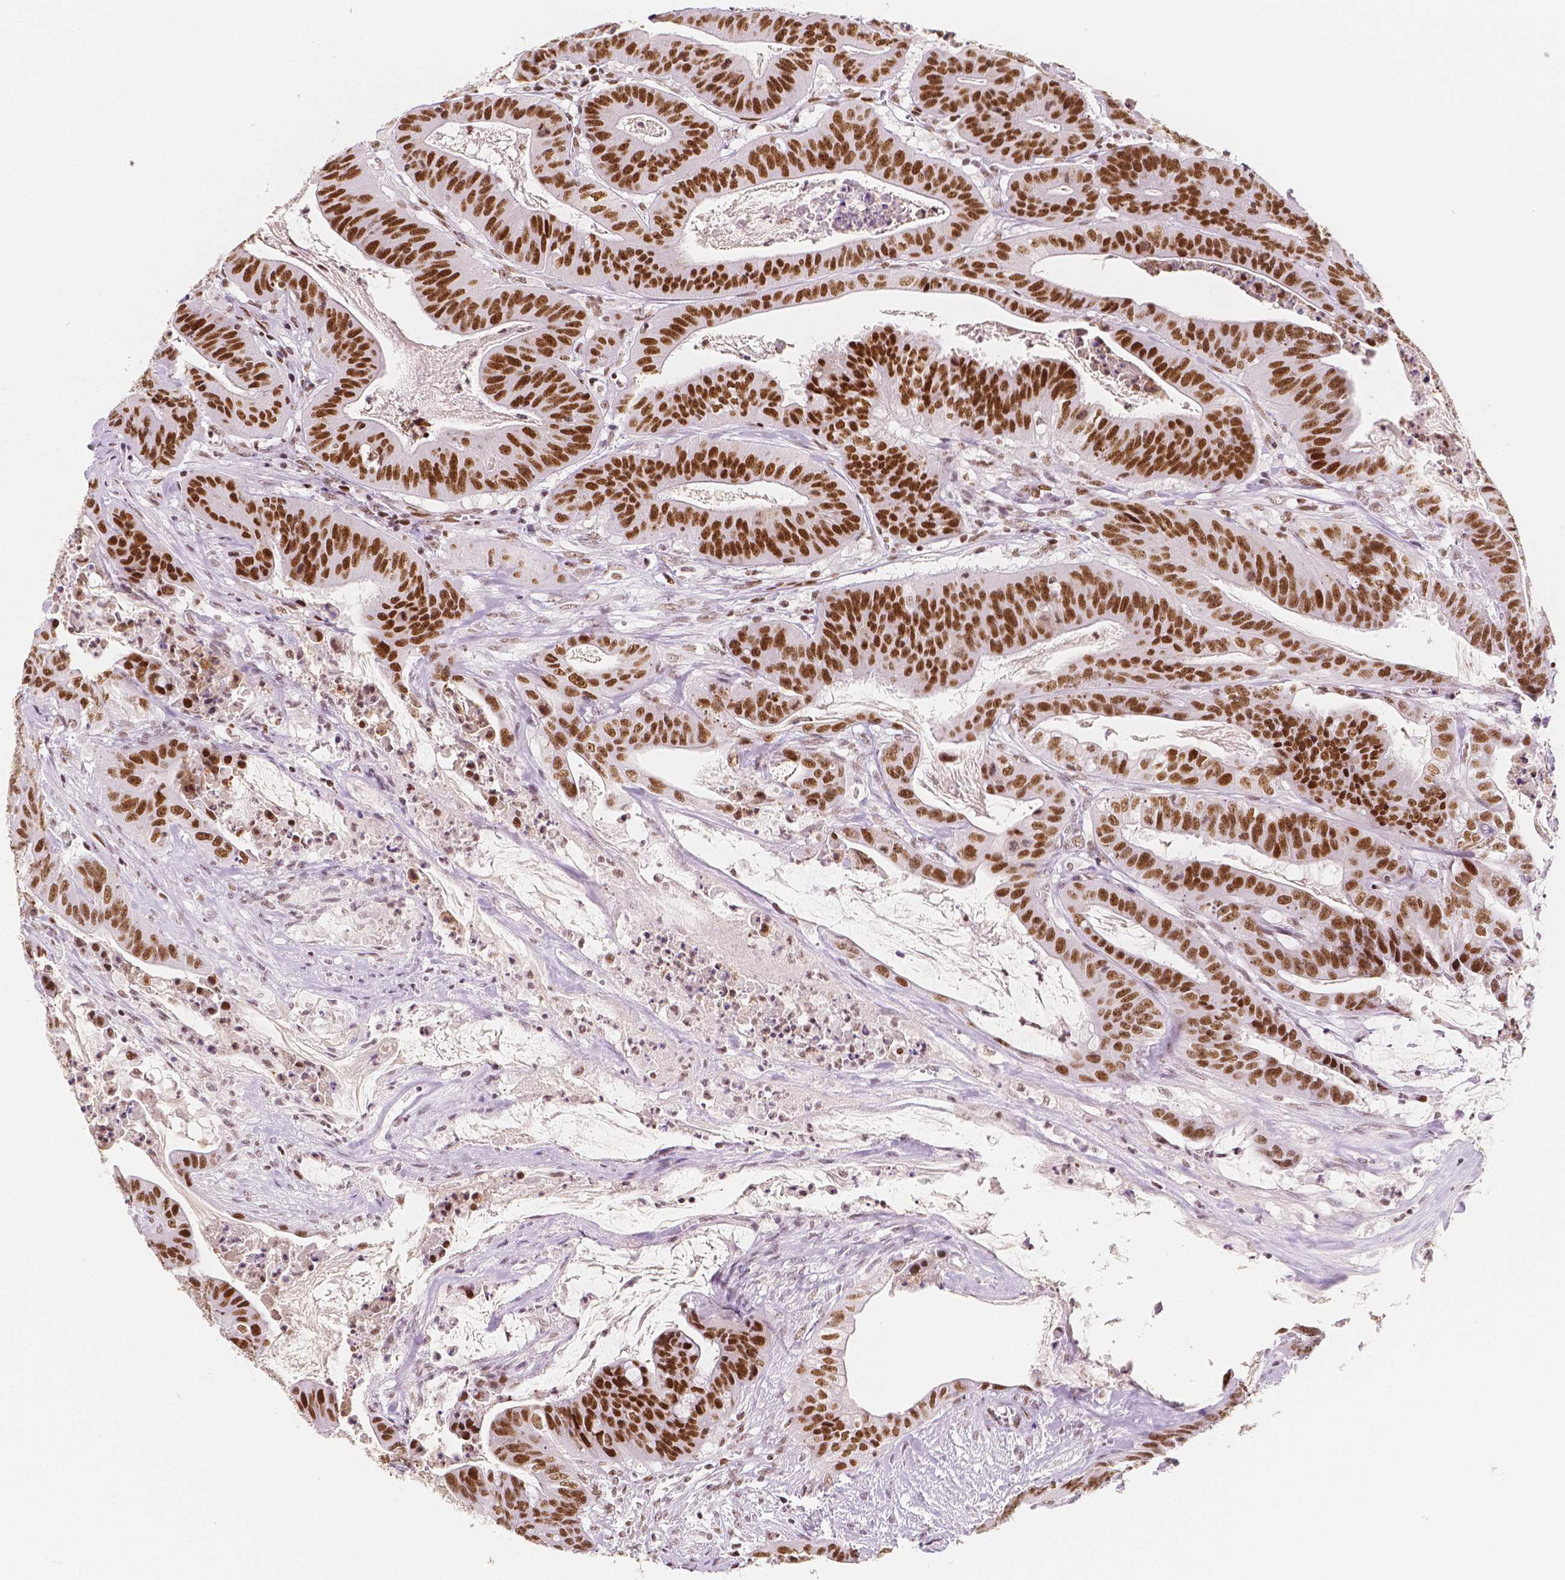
{"staining": {"intensity": "strong", "quantity": ">75%", "location": "nuclear"}, "tissue": "colorectal cancer", "cell_type": "Tumor cells", "image_type": "cancer", "snomed": [{"axis": "morphology", "description": "Adenocarcinoma, NOS"}, {"axis": "topography", "description": "Colon"}], "caption": "Colorectal cancer (adenocarcinoma) stained with immunohistochemistry reveals strong nuclear expression in about >75% of tumor cells. (IHC, brightfield microscopy, high magnification).", "gene": "HDAC1", "patient": {"sex": "male", "age": 33}}